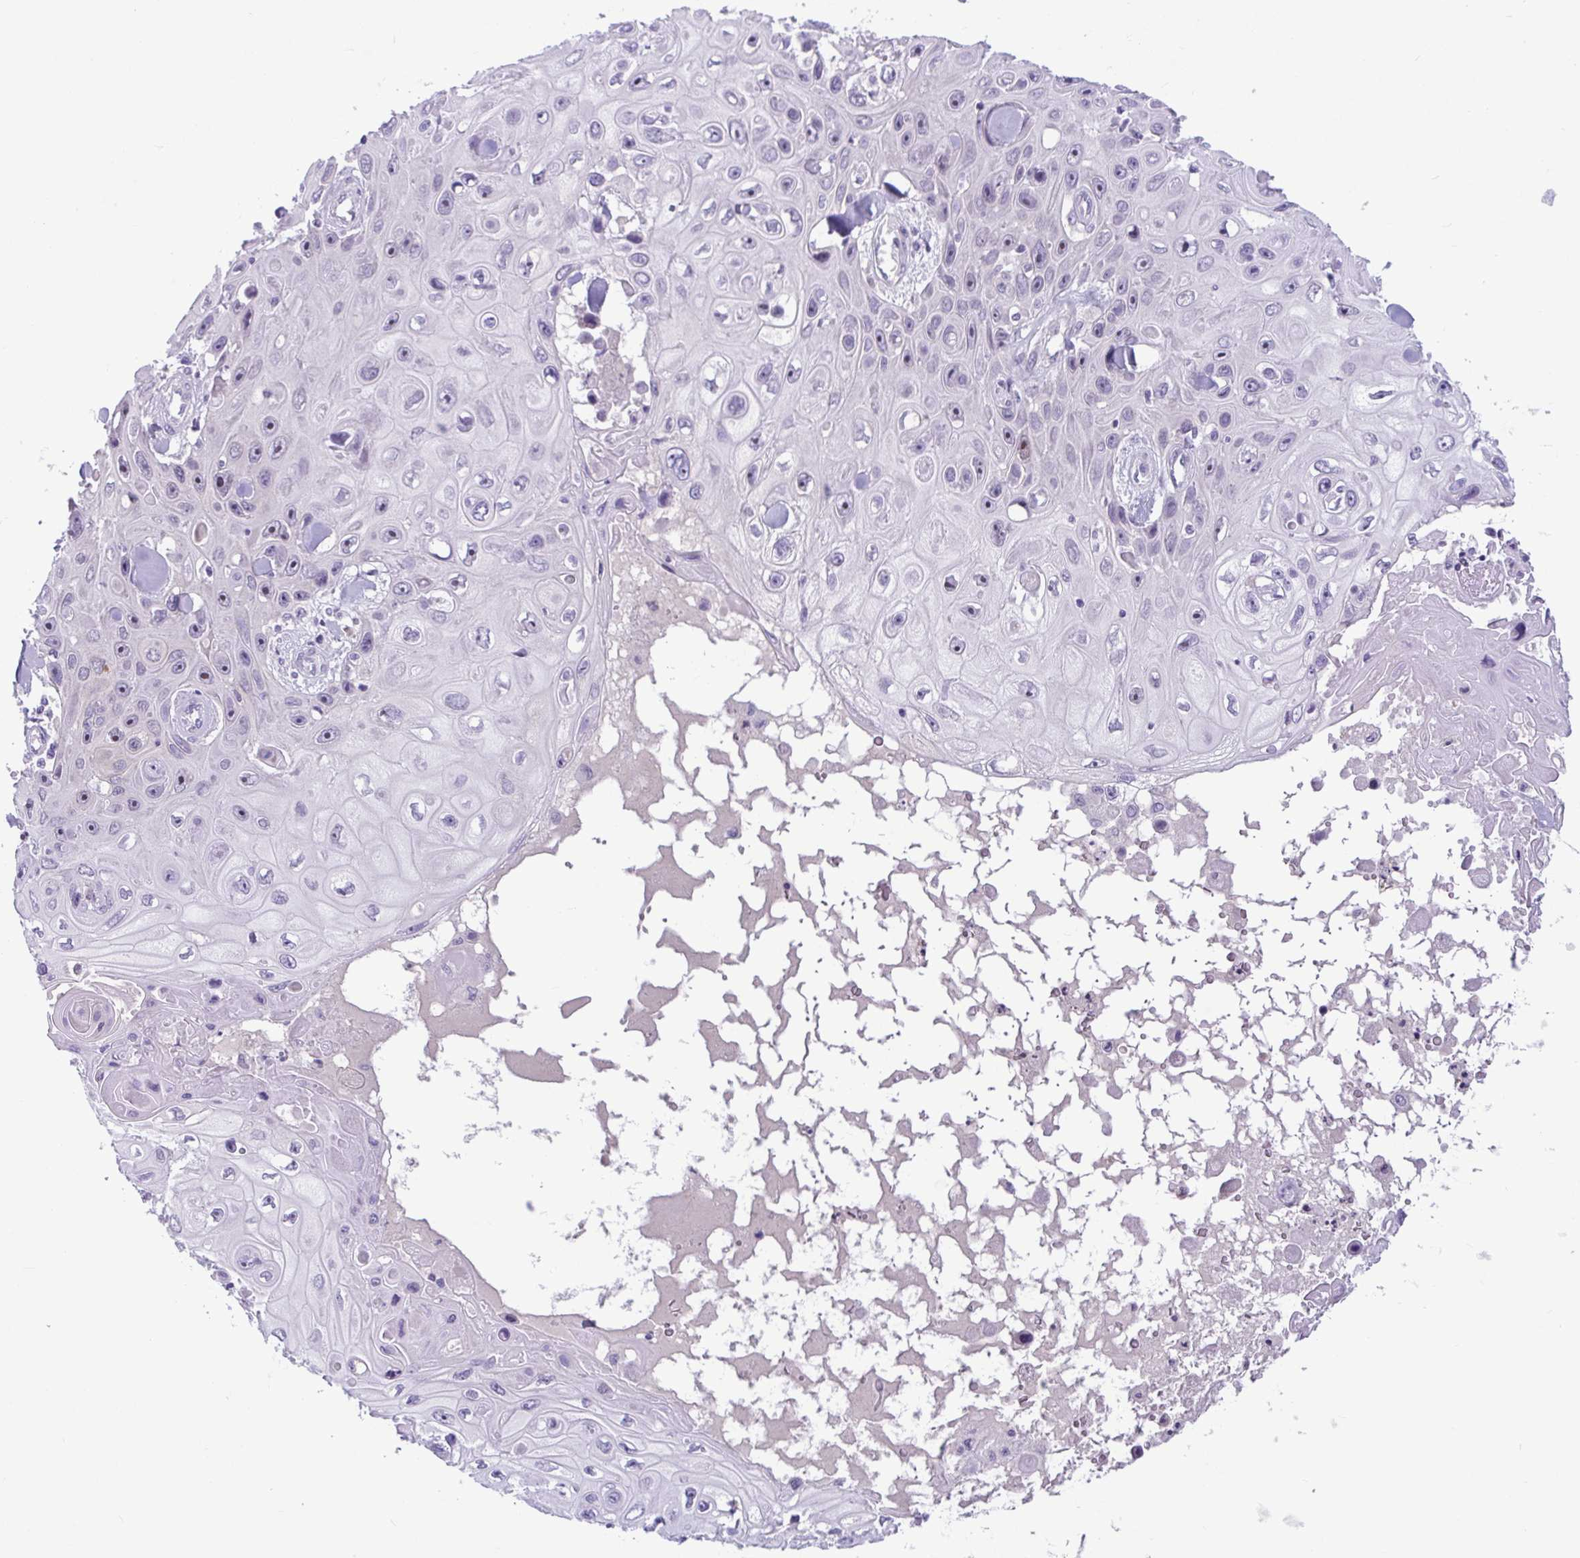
{"staining": {"intensity": "negative", "quantity": "none", "location": "none"}, "tissue": "skin cancer", "cell_type": "Tumor cells", "image_type": "cancer", "snomed": [{"axis": "morphology", "description": "Squamous cell carcinoma, NOS"}, {"axis": "topography", "description": "Skin"}], "caption": "IHC image of human skin cancer (squamous cell carcinoma) stained for a protein (brown), which reveals no expression in tumor cells.", "gene": "WNT9B", "patient": {"sex": "male", "age": 82}}